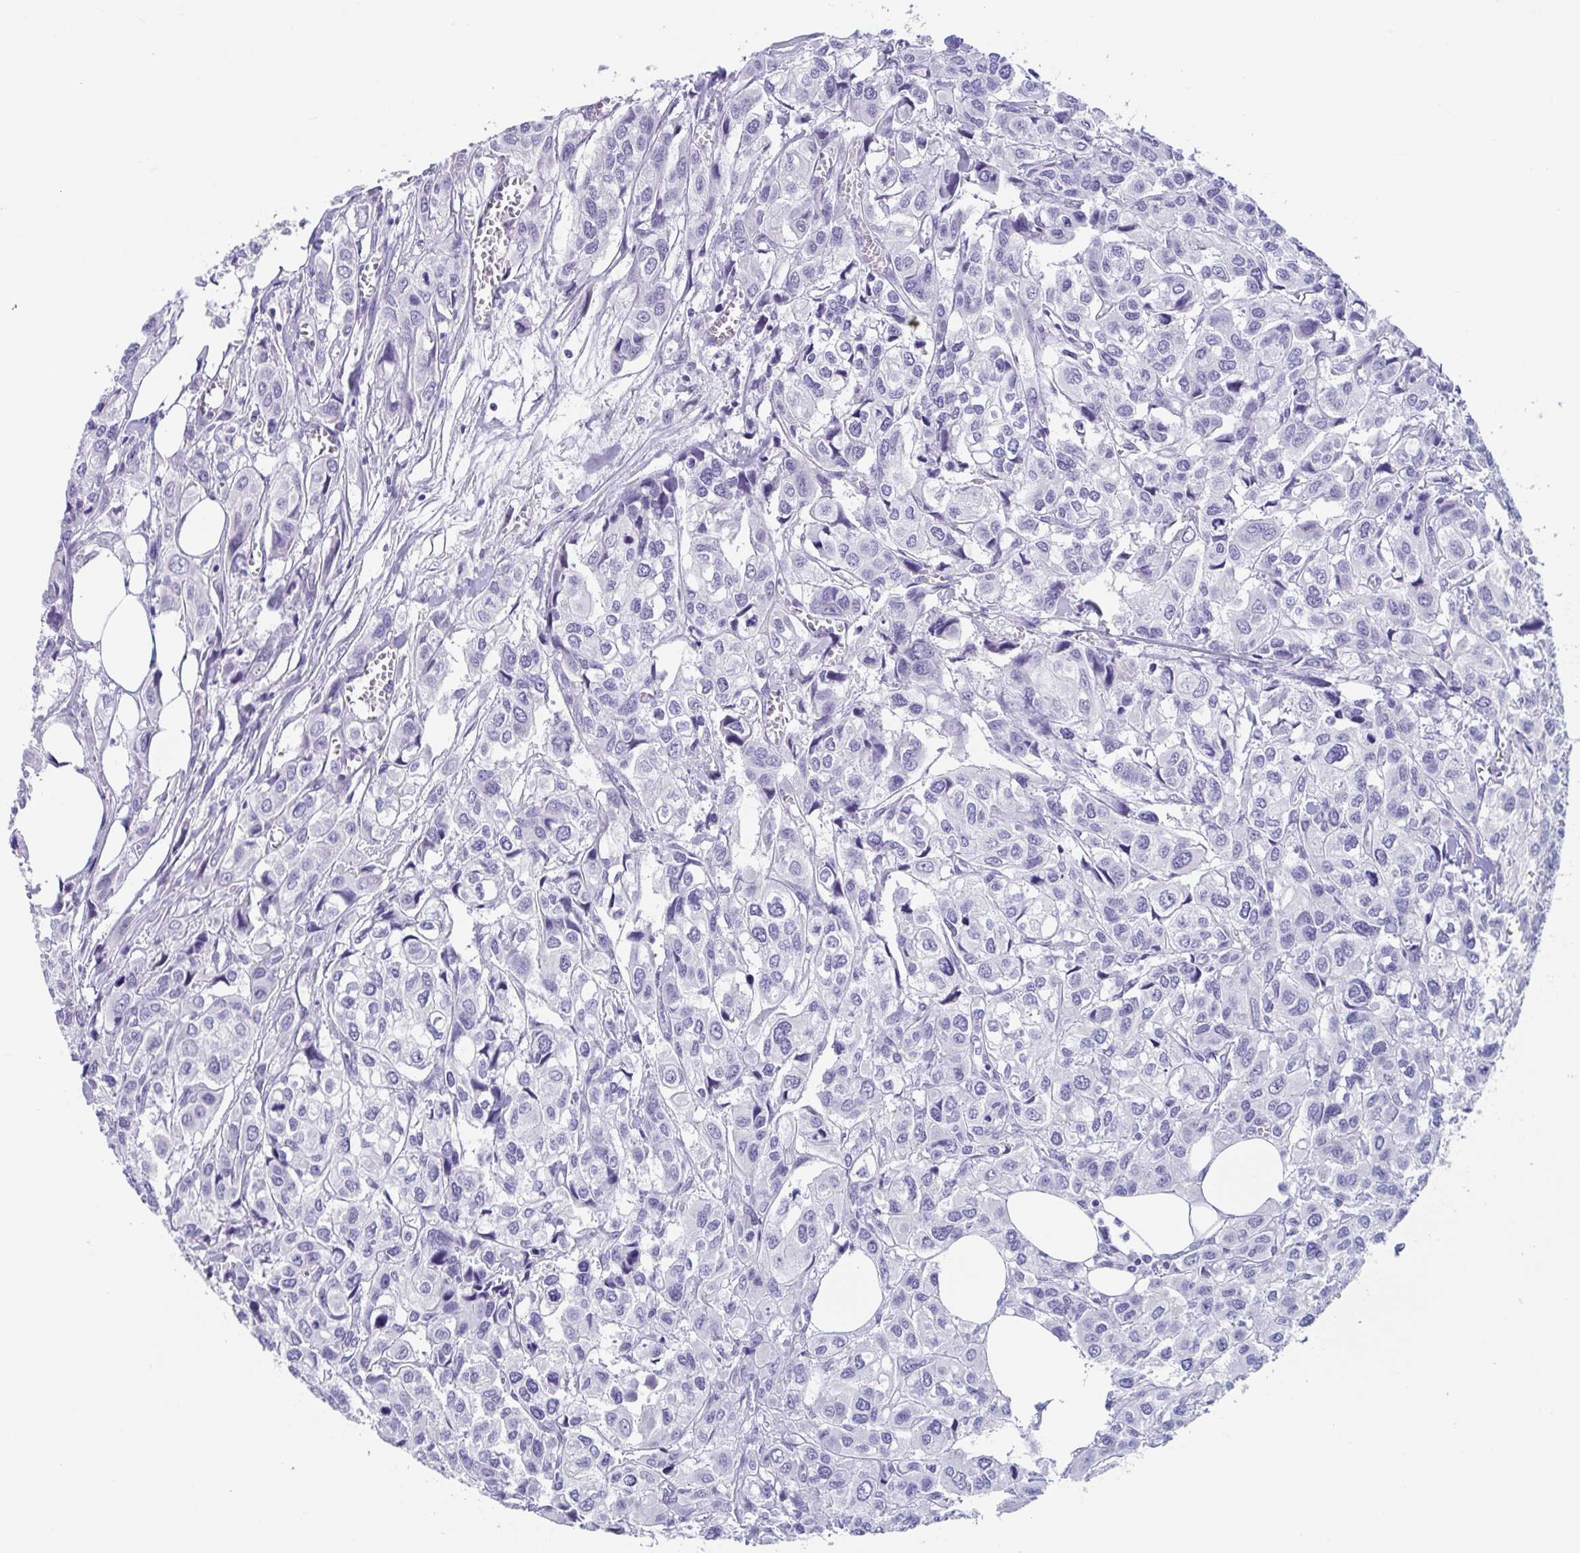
{"staining": {"intensity": "negative", "quantity": "none", "location": "none"}, "tissue": "urothelial cancer", "cell_type": "Tumor cells", "image_type": "cancer", "snomed": [{"axis": "morphology", "description": "Urothelial carcinoma, High grade"}, {"axis": "topography", "description": "Urinary bladder"}], "caption": "Tumor cells are negative for protein expression in human urothelial carcinoma (high-grade). Nuclei are stained in blue.", "gene": "ZPBP", "patient": {"sex": "male", "age": 67}}